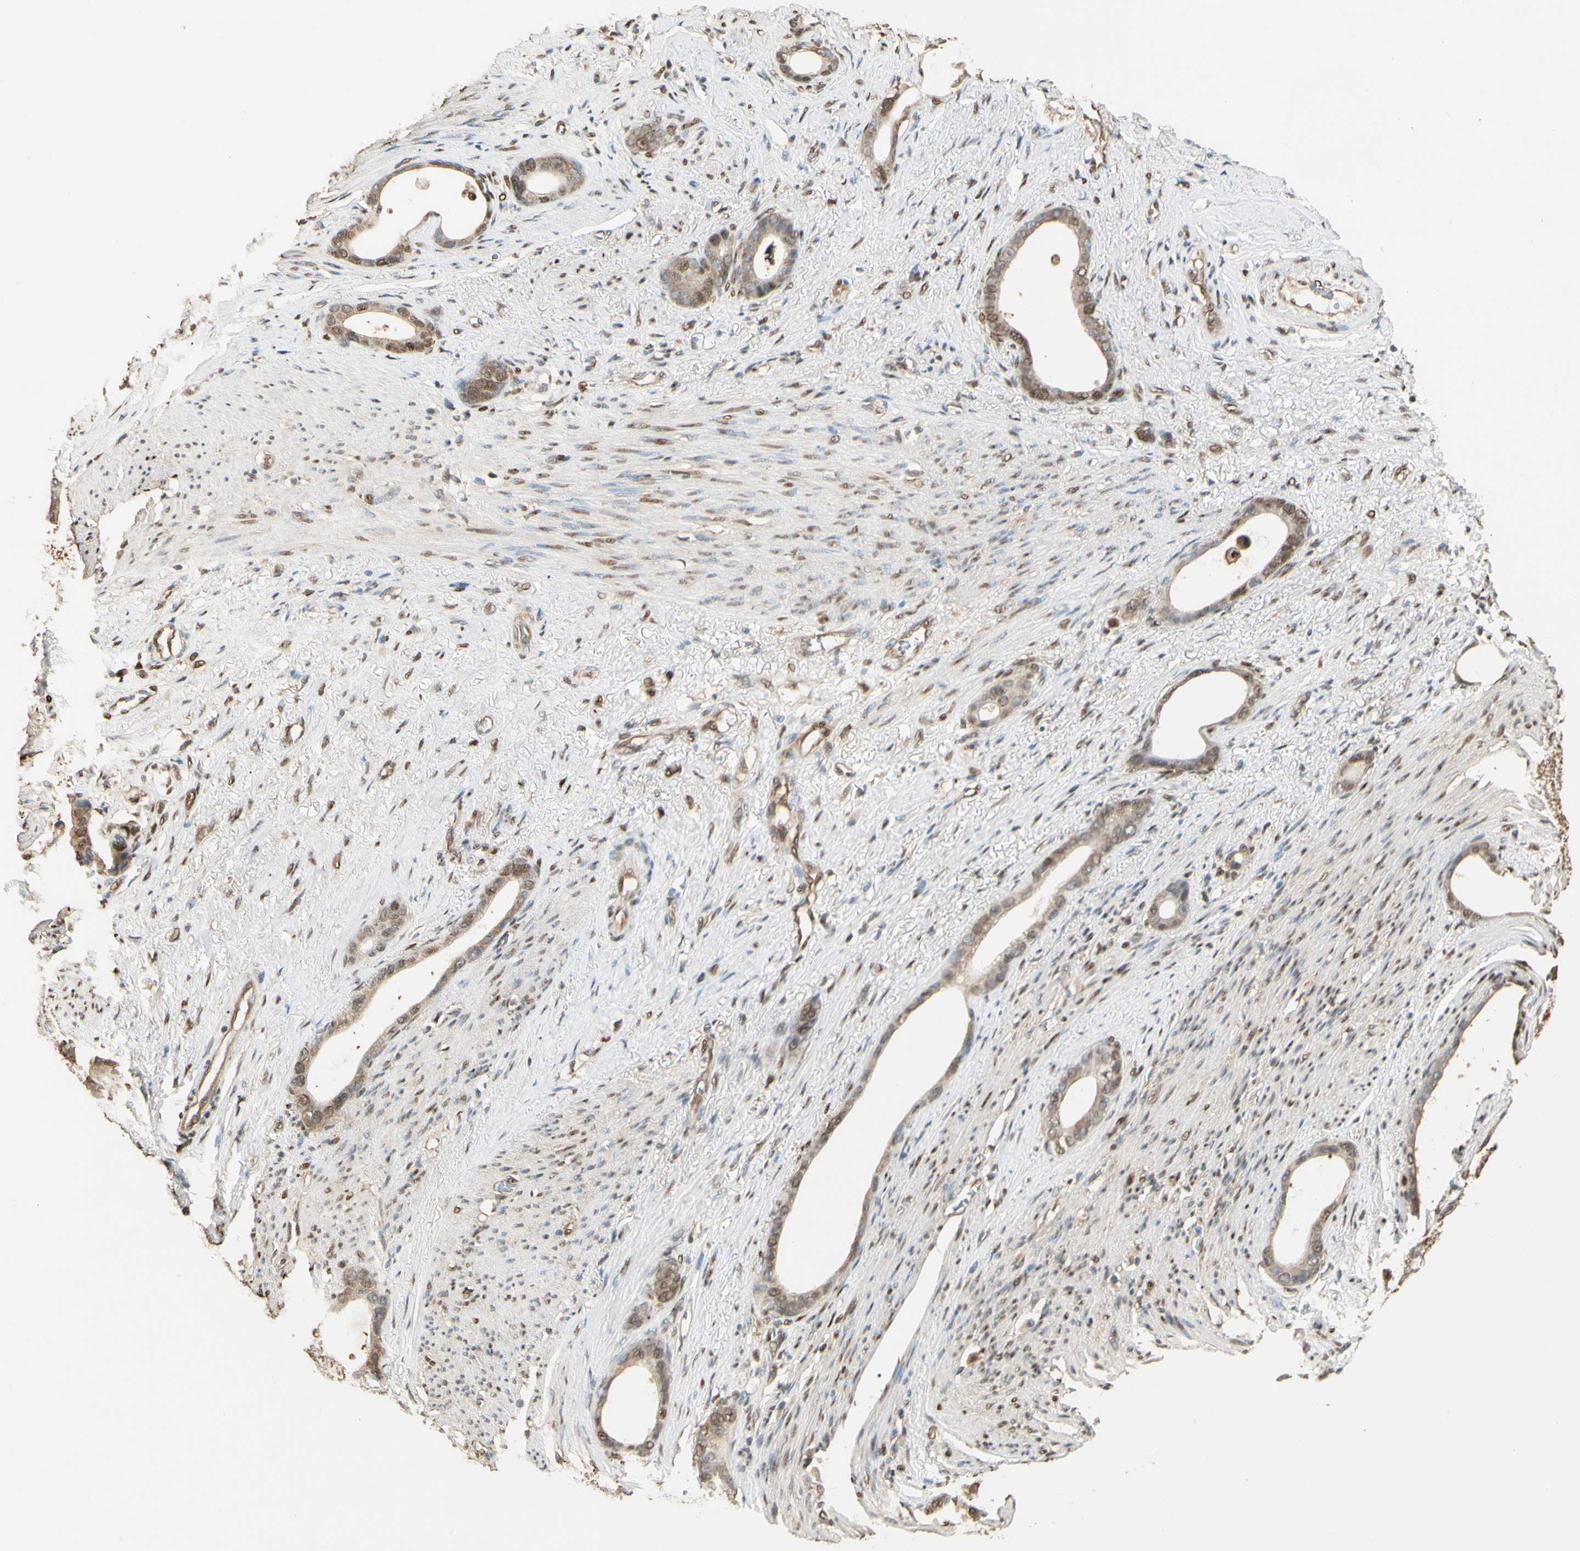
{"staining": {"intensity": "weak", "quantity": ">75%", "location": "cytoplasmic/membranous,nuclear"}, "tissue": "stomach cancer", "cell_type": "Tumor cells", "image_type": "cancer", "snomed": [{"axis": "morphology", "description": "Adenocarcinoma, NOS"}, {"axis": "topography", "description": "Stomach"}], "caption": "A high-resolution photomicrograph shows IHC staining of stomach cancer (adenocarcinoma), which demonstrates weak cytoplasmic/membranous and nuclear expression in about >75% of tumor cells.", "gene": "PNCK", "patient": {"sex": "female", "age": 75}}